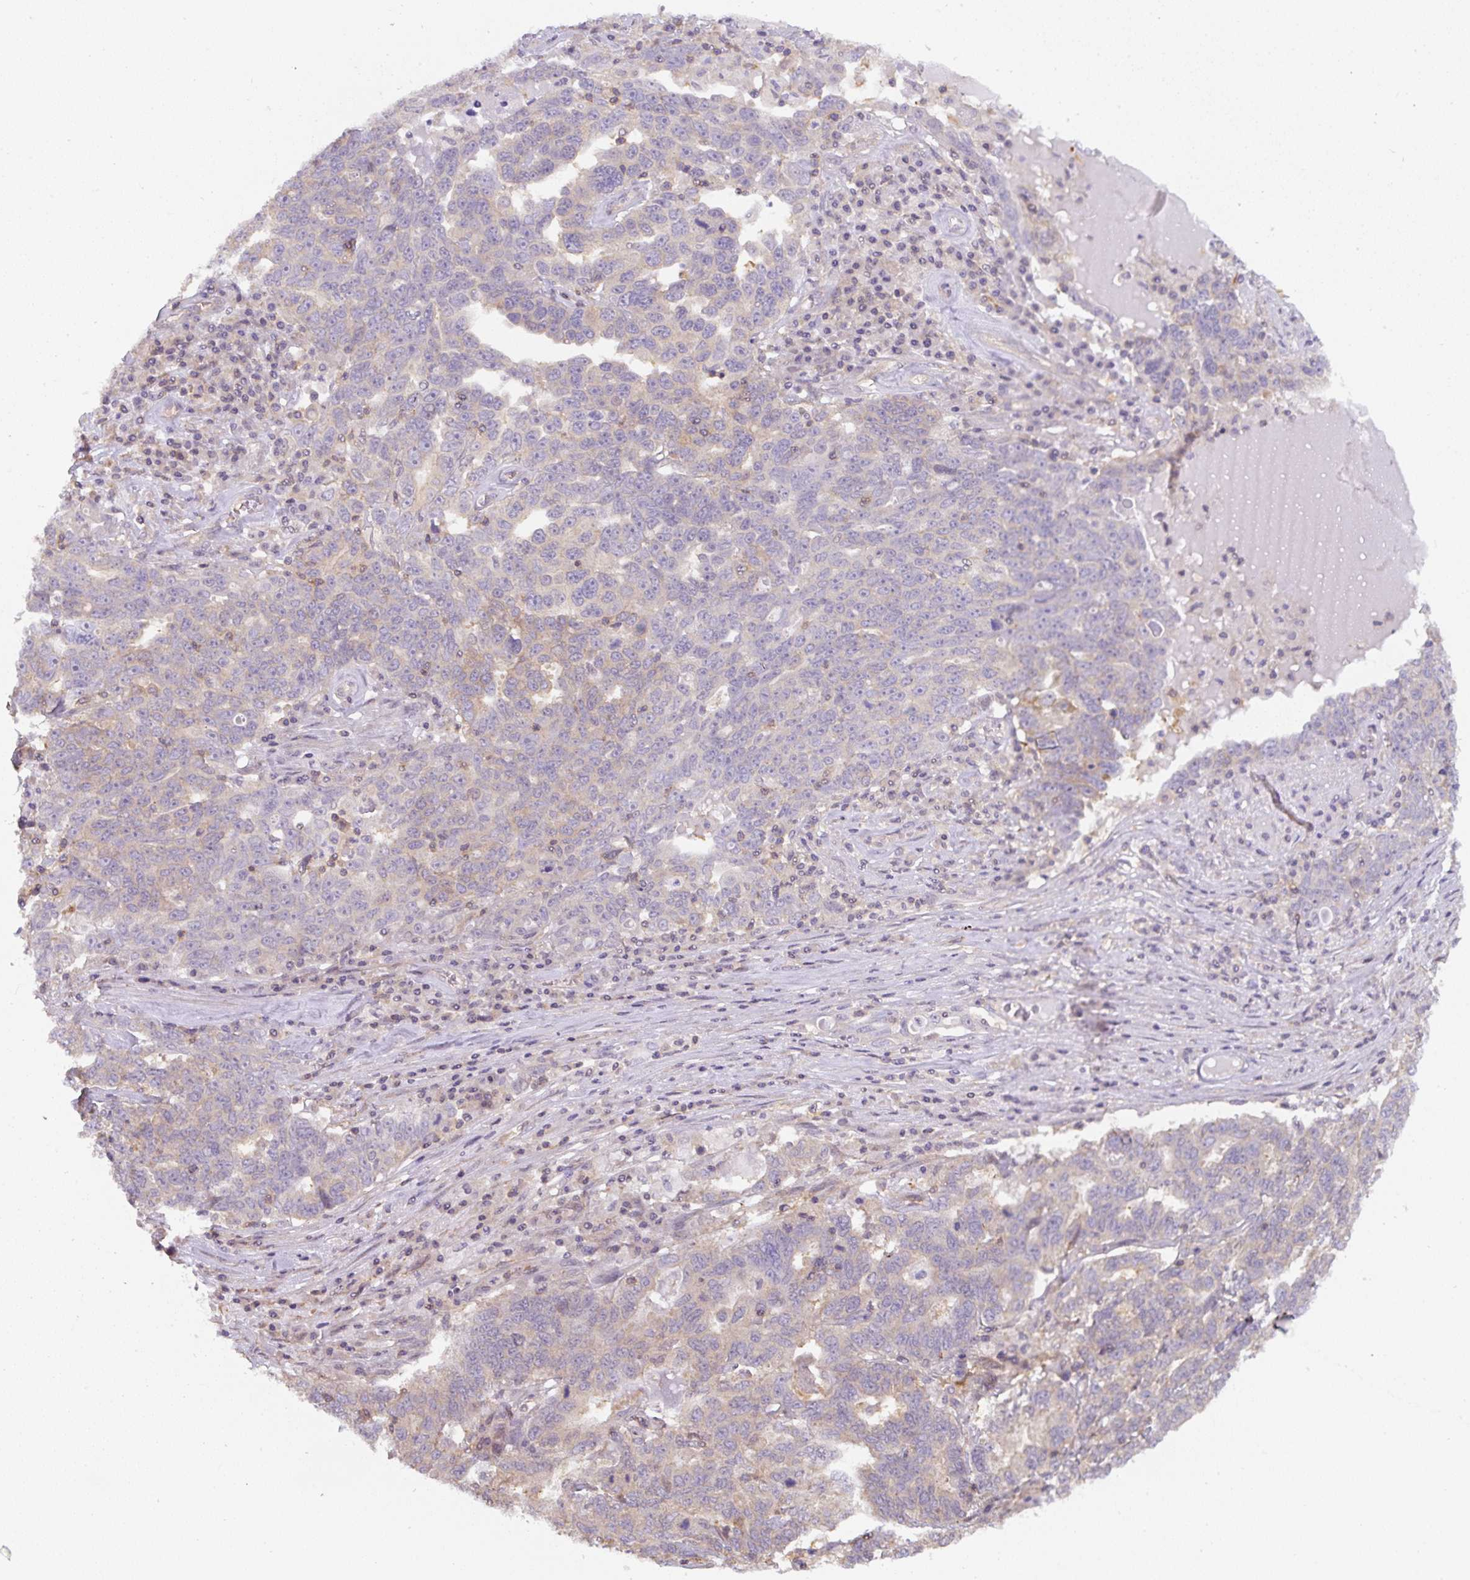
{"staining": {"intensity": "weak", "quantity": "<25%", "location": "cytoplasmic/membranous"}, "tissue": "ovarian cancer", "cell_type": "Tumor cells", "image_type": "cancer", "snomed": [{"axis": "morphology", "description": "Carcinoma, endometroid"}, {"axis": "topography", "description": "Ovary"}], "caption": "Immunohistochemistry of ovarian cancer (endometroid carcinoma) exhibits no positivity in tumor cells. (Stains: DAB IHC with hematoxylin counter stain, Microscopy: brightfield microscopy at high magnification).", "gene": "ST13", "patient": {"sex": "female", "age": 62}}